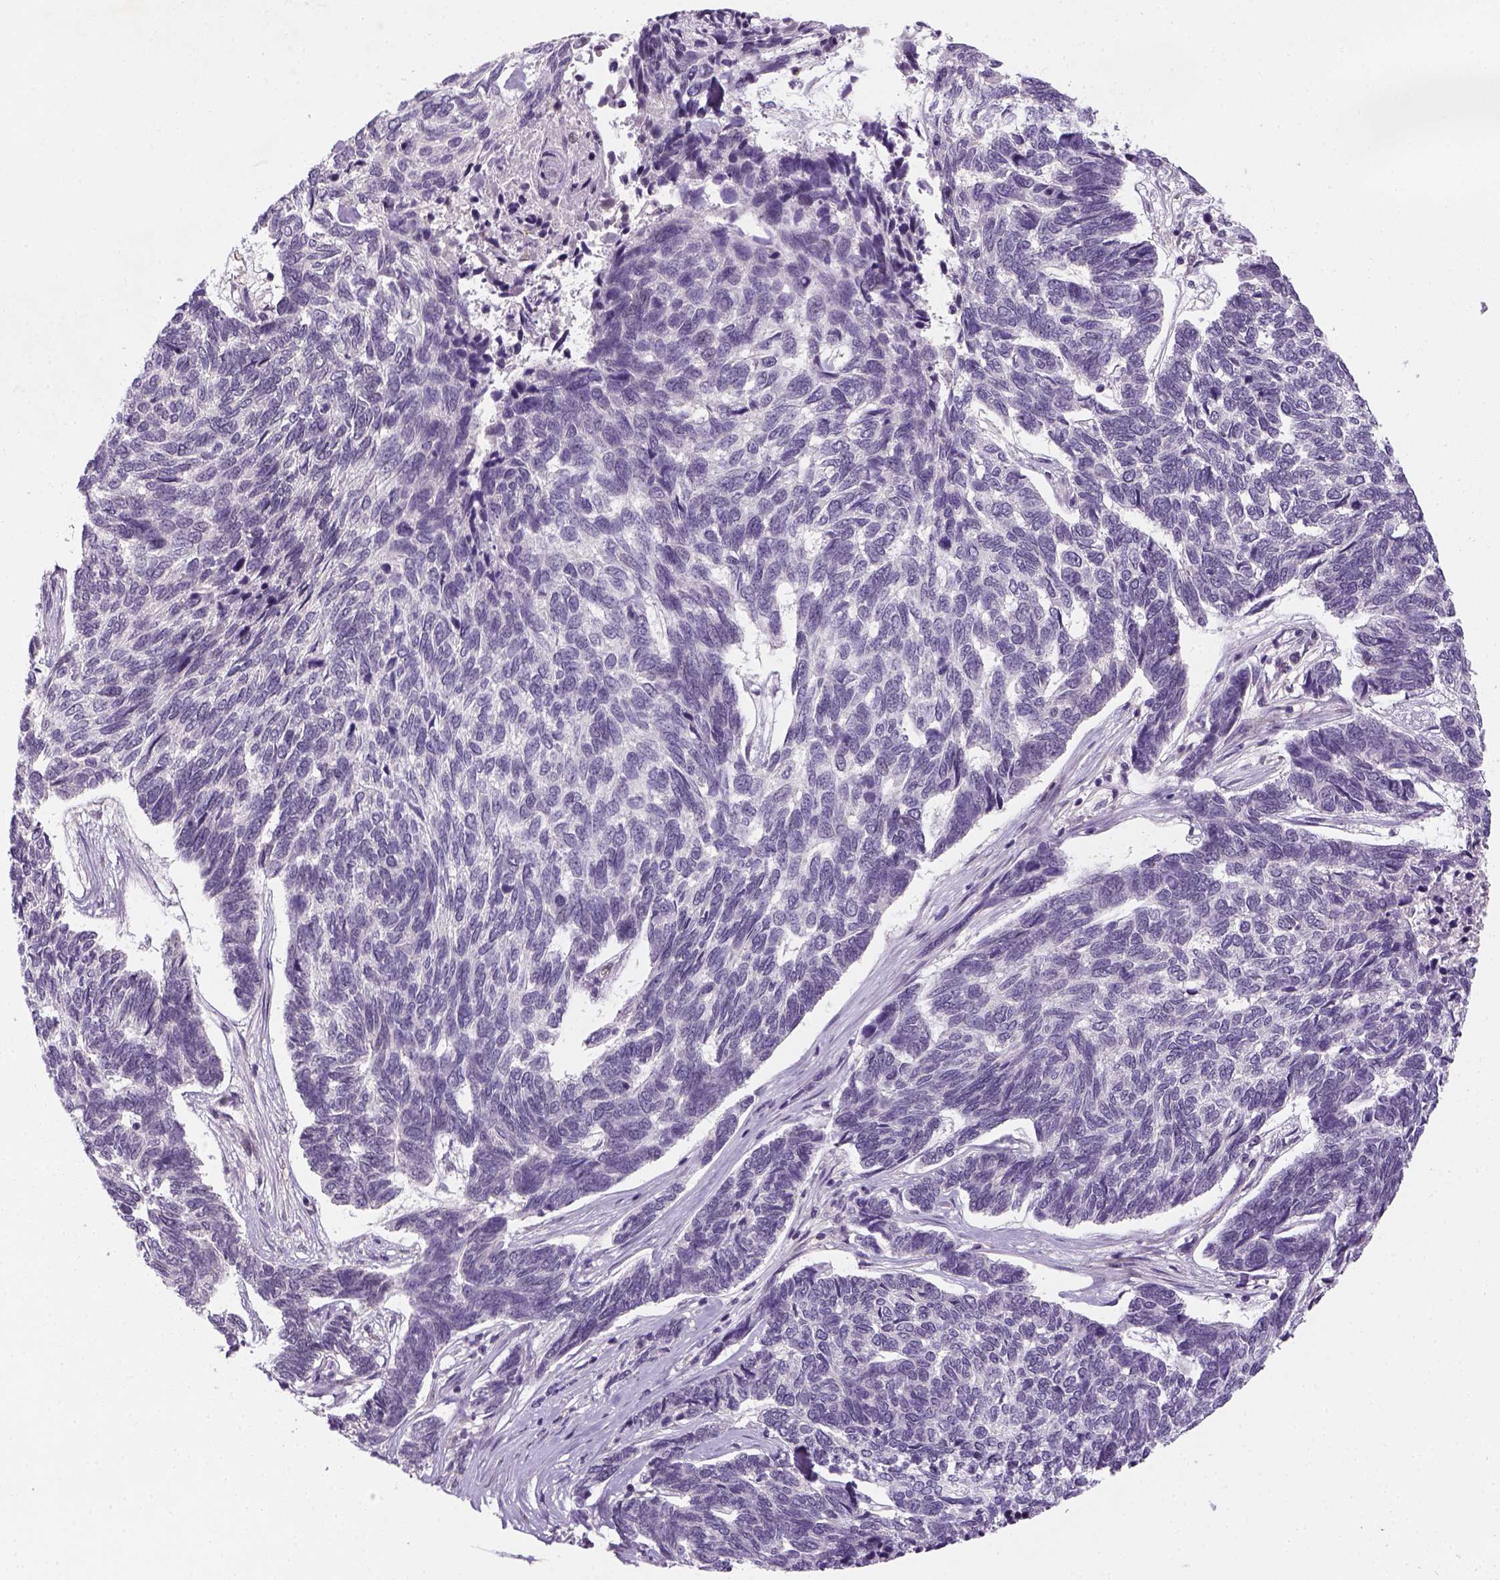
{"staining": {"intensity": "negative", "quantity": "none", "location": "none"}, "tissue": "skin cancer", "cell_type": "Tumor cells", "image_type": "cancer", "snomed": [{"axis": "morphology", "description": "Basal cell carcinoma"}, {"axis": "topography", "description": "Skin"}], "caption": "Basal cell carcinoma (skin) stained for a protein using immunohistochemistry shows no expression tumor cells.", "gene": "MAGEB3", "patient": {"sex": "female", "age": 65}}